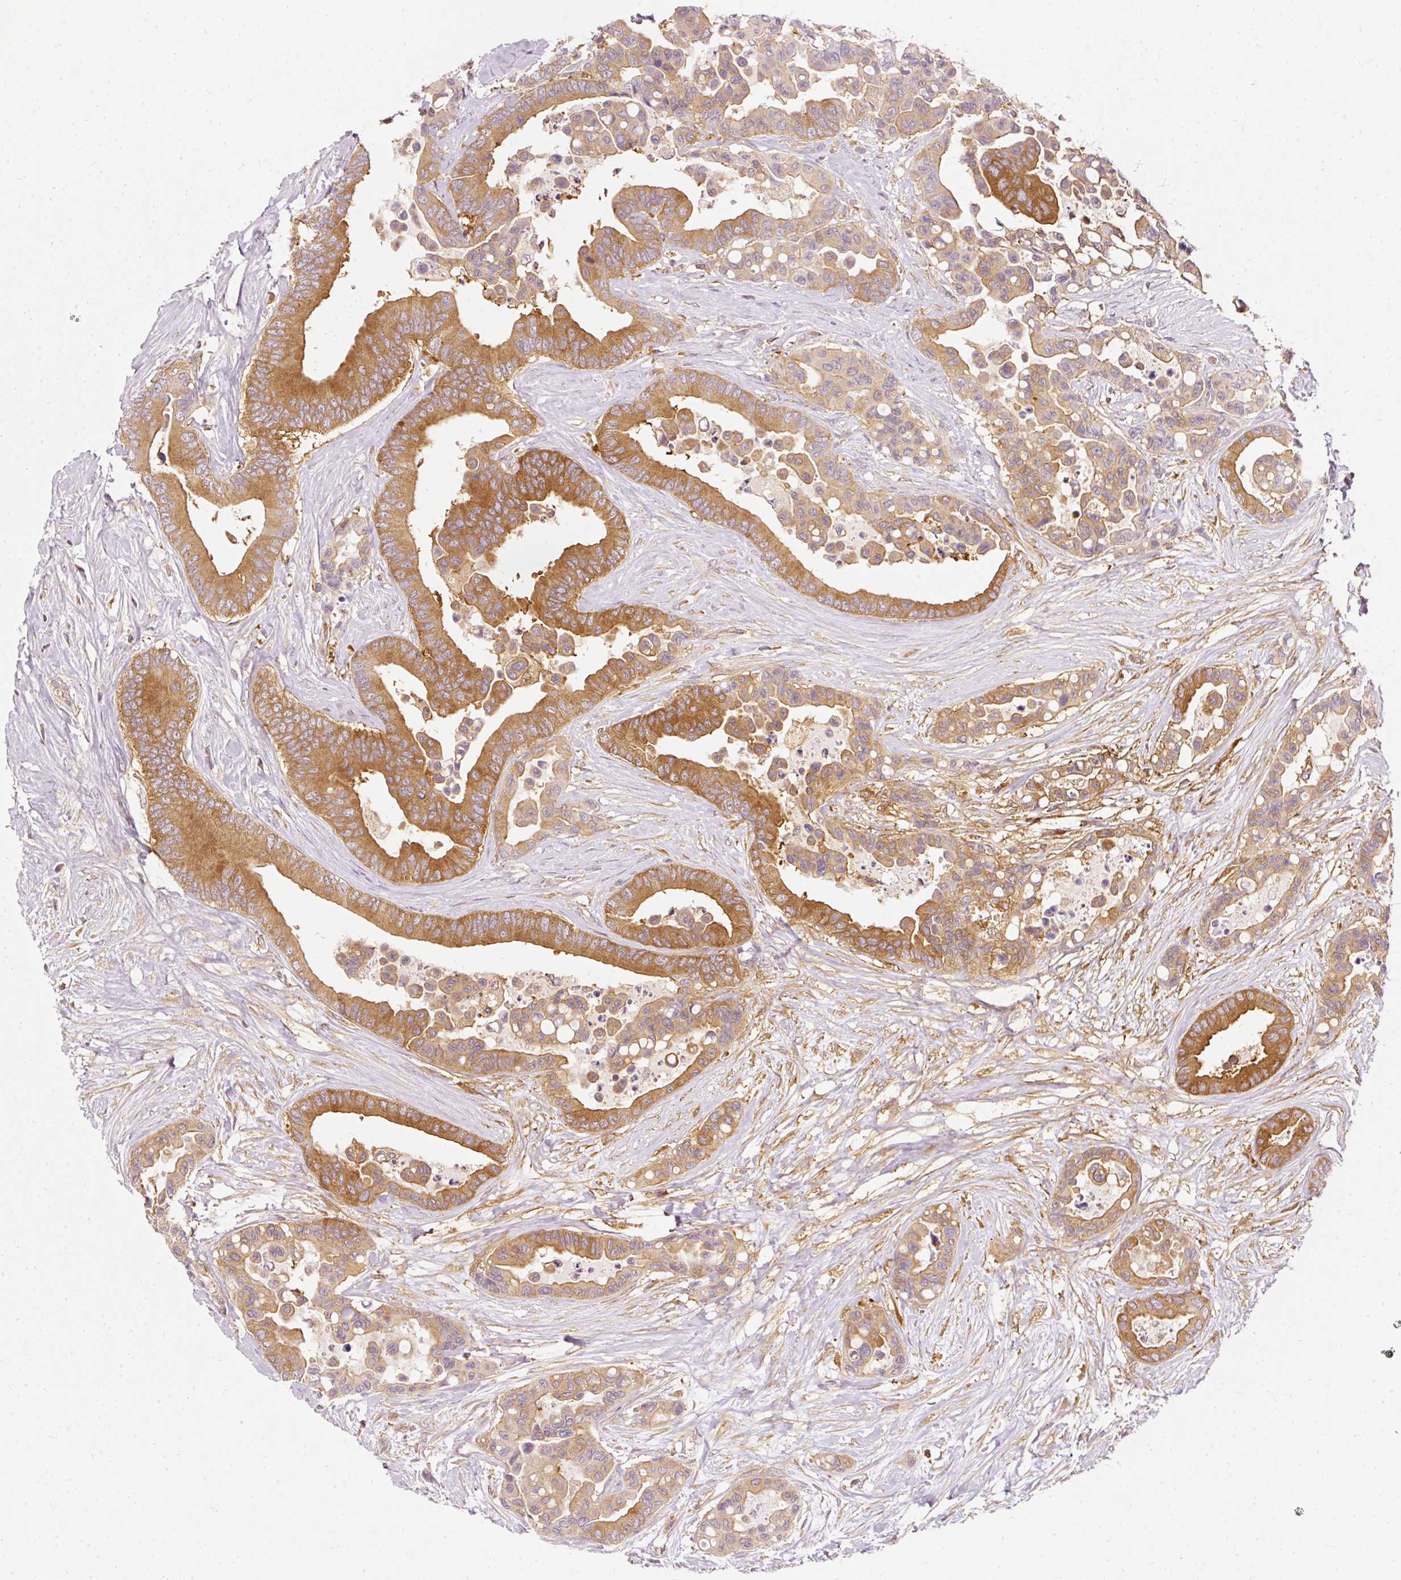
{"staining": {"intensity": "moderate", "quantity": ">75%", "location": "cytoplasmic/membranous"}, "tissue": "colorectal cancer", "cell_type": "Tumor cells", "image_type": "cancer", "snomed": [{"axis": "morphology", "description": "Adenocarcinoma, NOS"}, {"axis": "topography", "description": "Colon"}], "caption": "Moderate cytoplasmic/membranous expression for a protein is identified in about >75% of tumor cells of colorectal cancer using immunohistochemistry (IHC).", "gene": "ARMH3", "patient": {"sex": "male", "age": 82}}